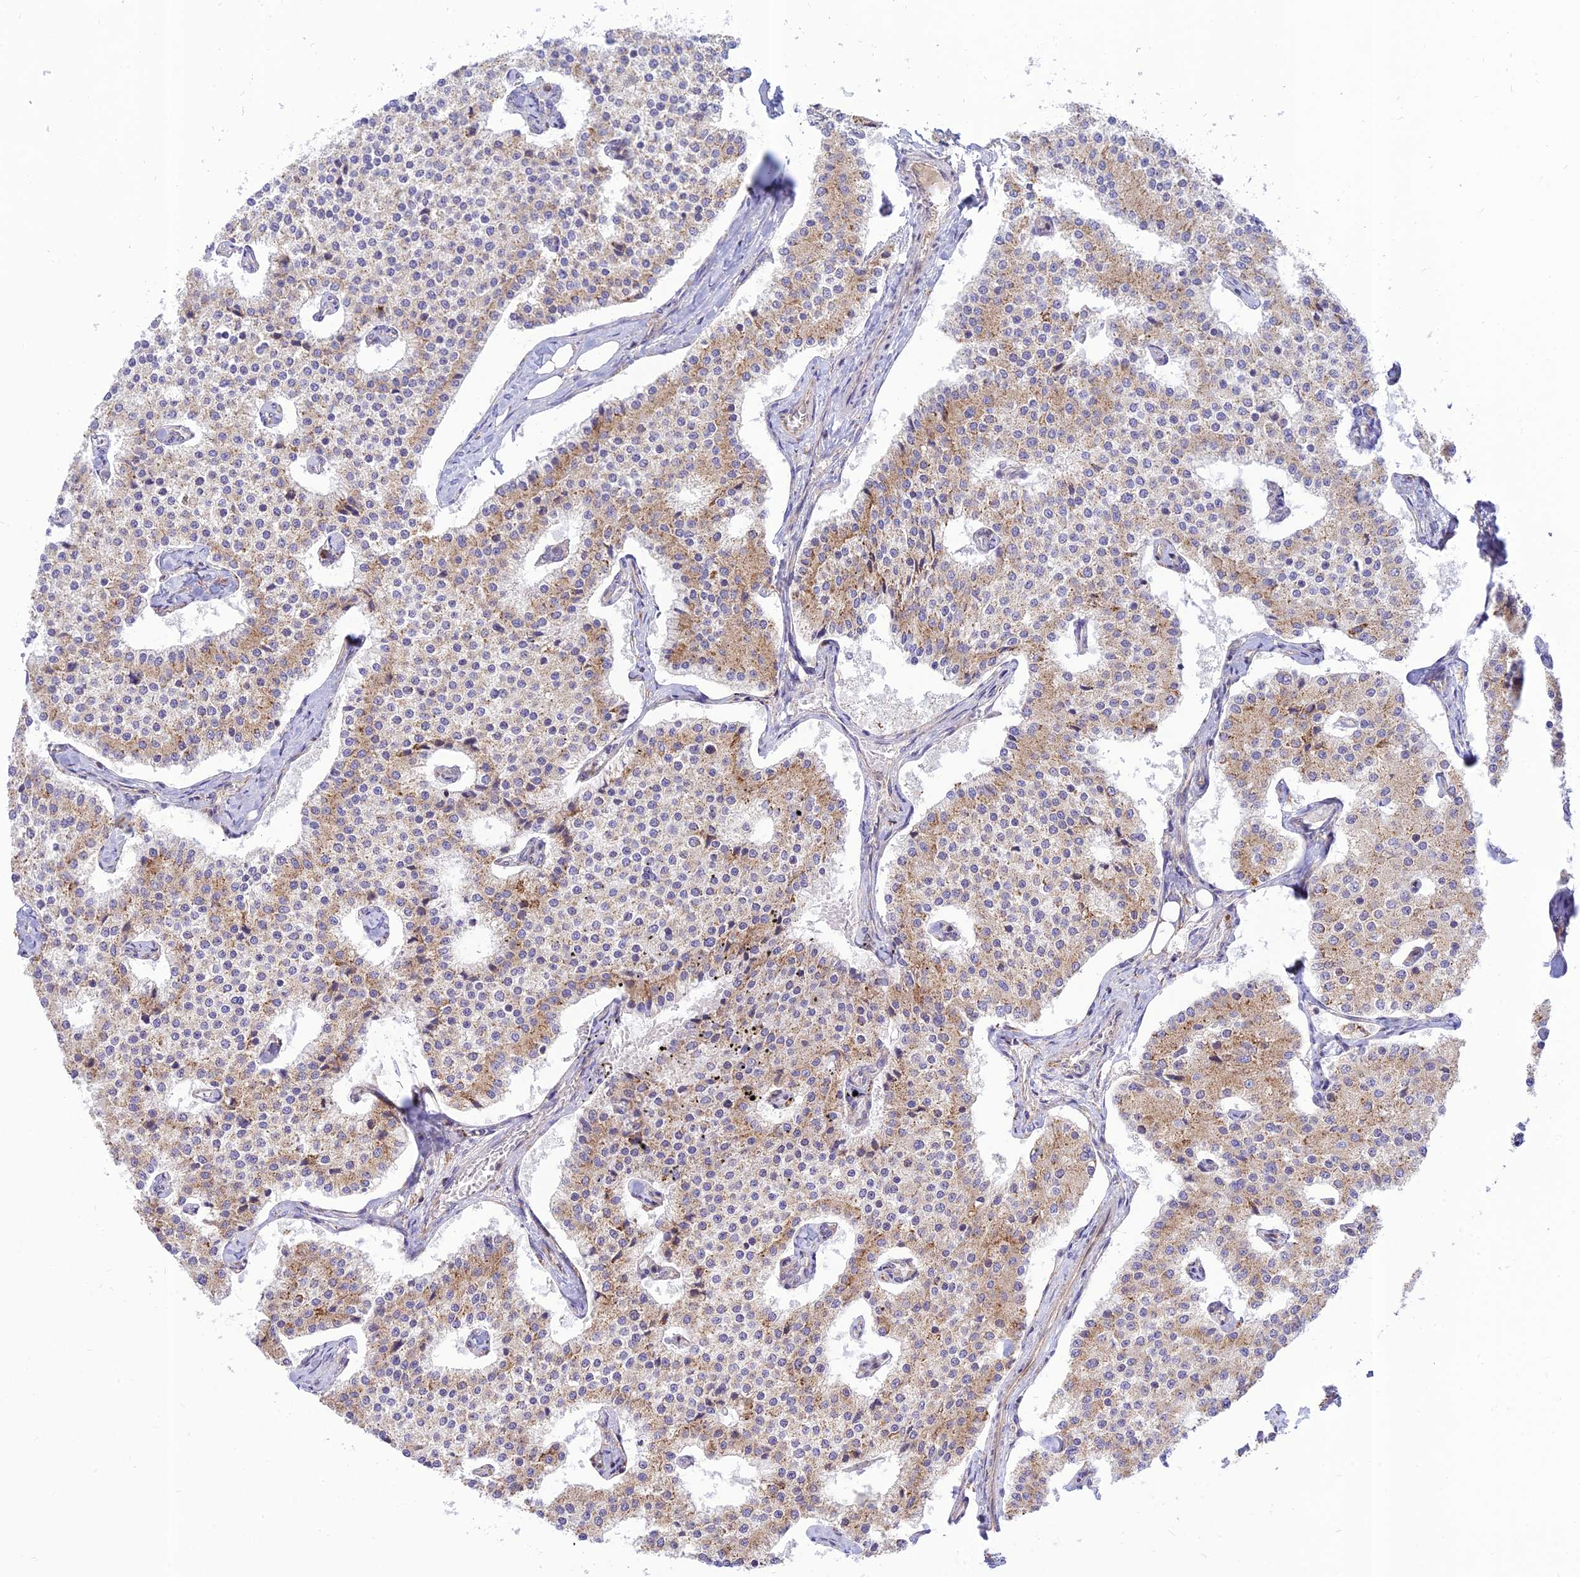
{"staining": {"intensity": "moderate", "quantity": "25%-75%", "location": "cytoplasmic/membranous"}, "tissue": "carcinoid", "cell_type": "Tumor cells", "image_type": "cancer", "snomed": [{"axis": "morphology", "description": "Carcinoid, malignant, NOS"}, {"axis": "topography", "description": "Colon"}], "caption": "Carcinoid was stained to show a protein in brown. There is medium levels of moderate cytoplasmic/membranous staining in about 25%-75% of tumor cells.", "gene": "PIMREG", "patient": {"sex": "female", "age": 52}}